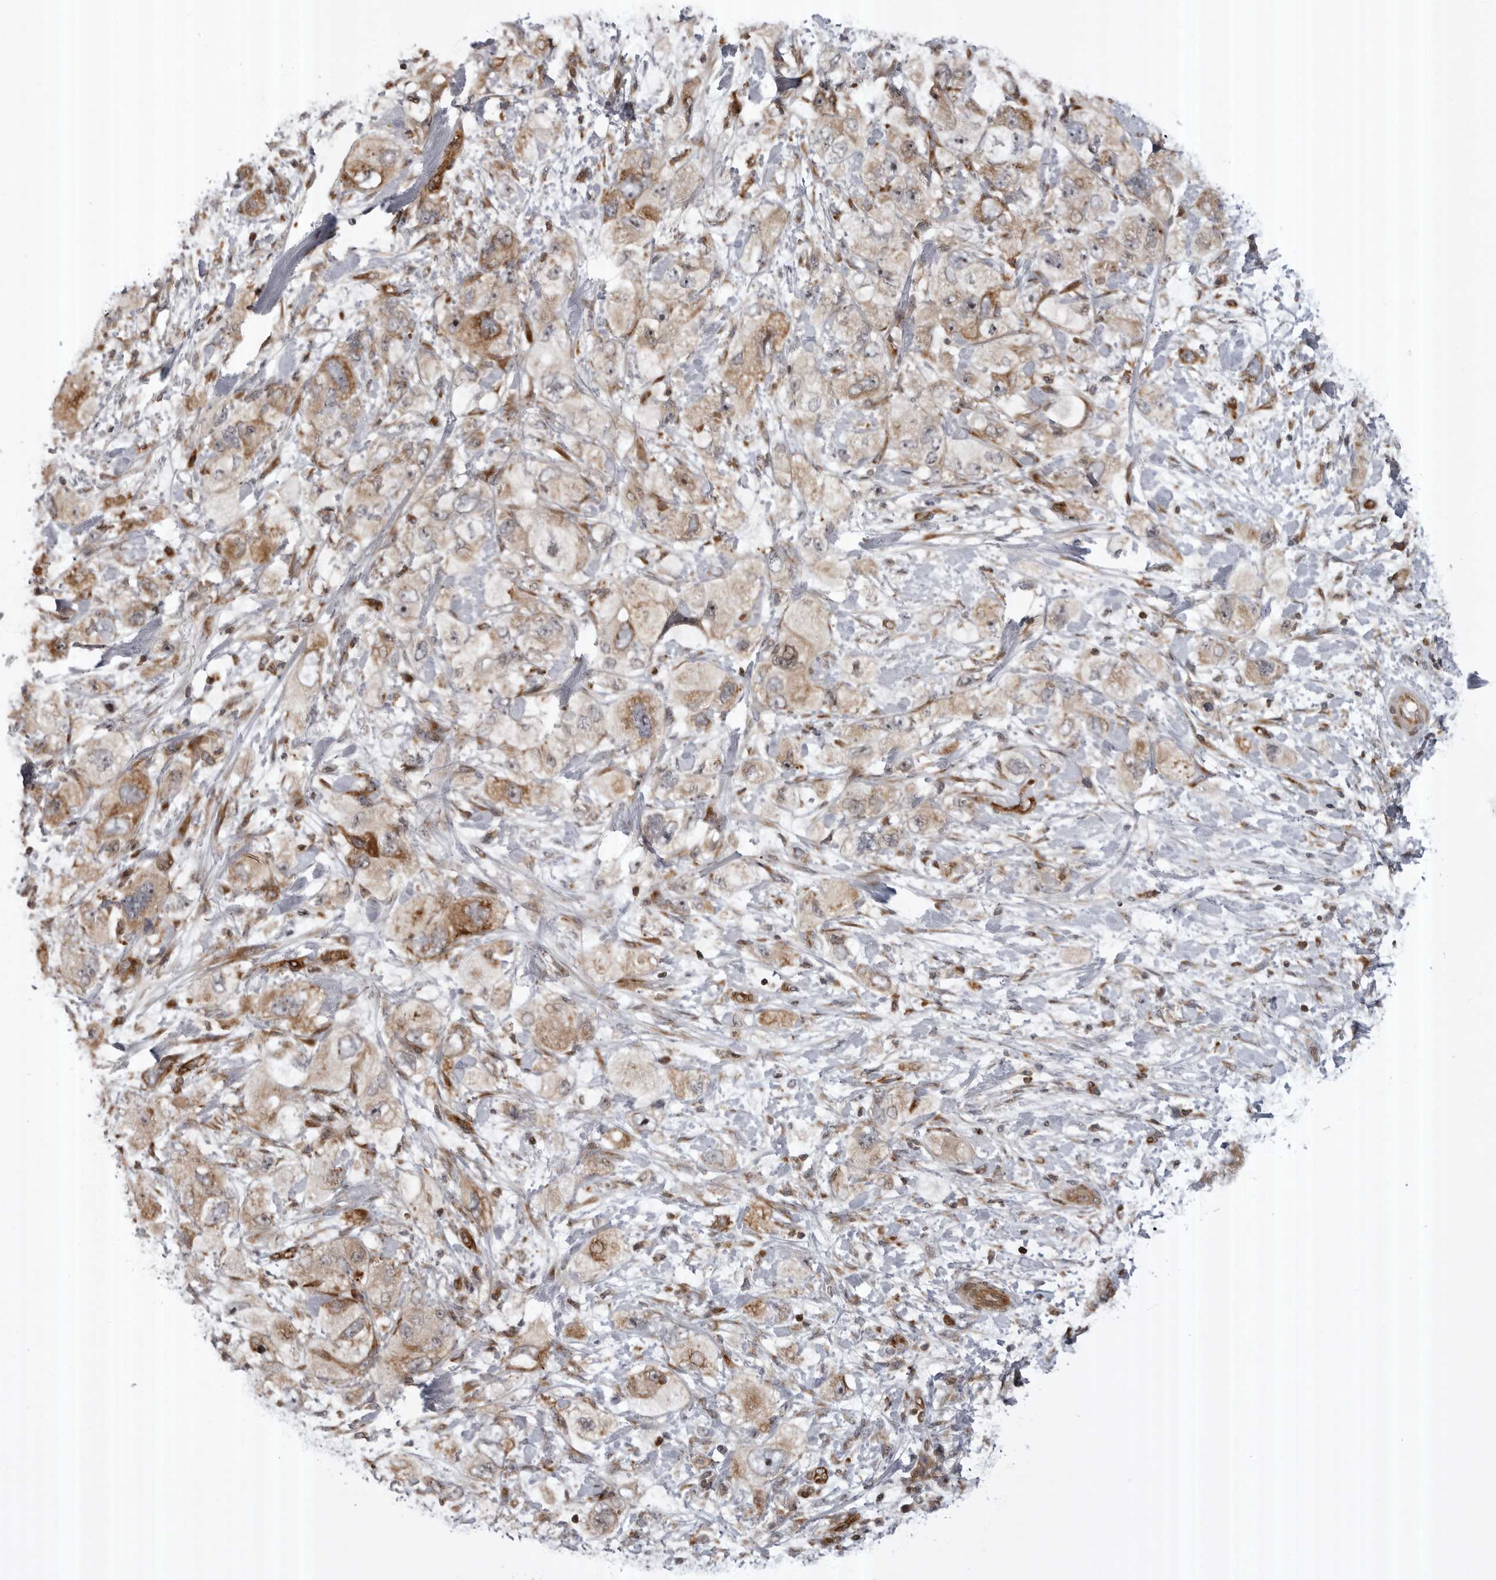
{"staining": {"intensity": "moderate", "quantity": "25%-75%", "location": "cytoplasmic/membranous"}, "tissue": "pancreatic cancer", "cell_type": "Tumor cells", "image_type": "cancer", "snomed": [{"axis": "morphology", "description": "Adenocarcinoma, NOS"}, {"axis": "topography", "description": "Pancreas"}], "caption": "Brown immunohistochemical staining in human pancreatic cancer (adenocarcinoma) exhibits moderate cytoplasmic/membranous expression in about 25%-75% of tumor cells. (IHC, brightfield microscopy, high magnification).", "gene": "ABL1", "patient": {"sex": "female", "age": 73}}